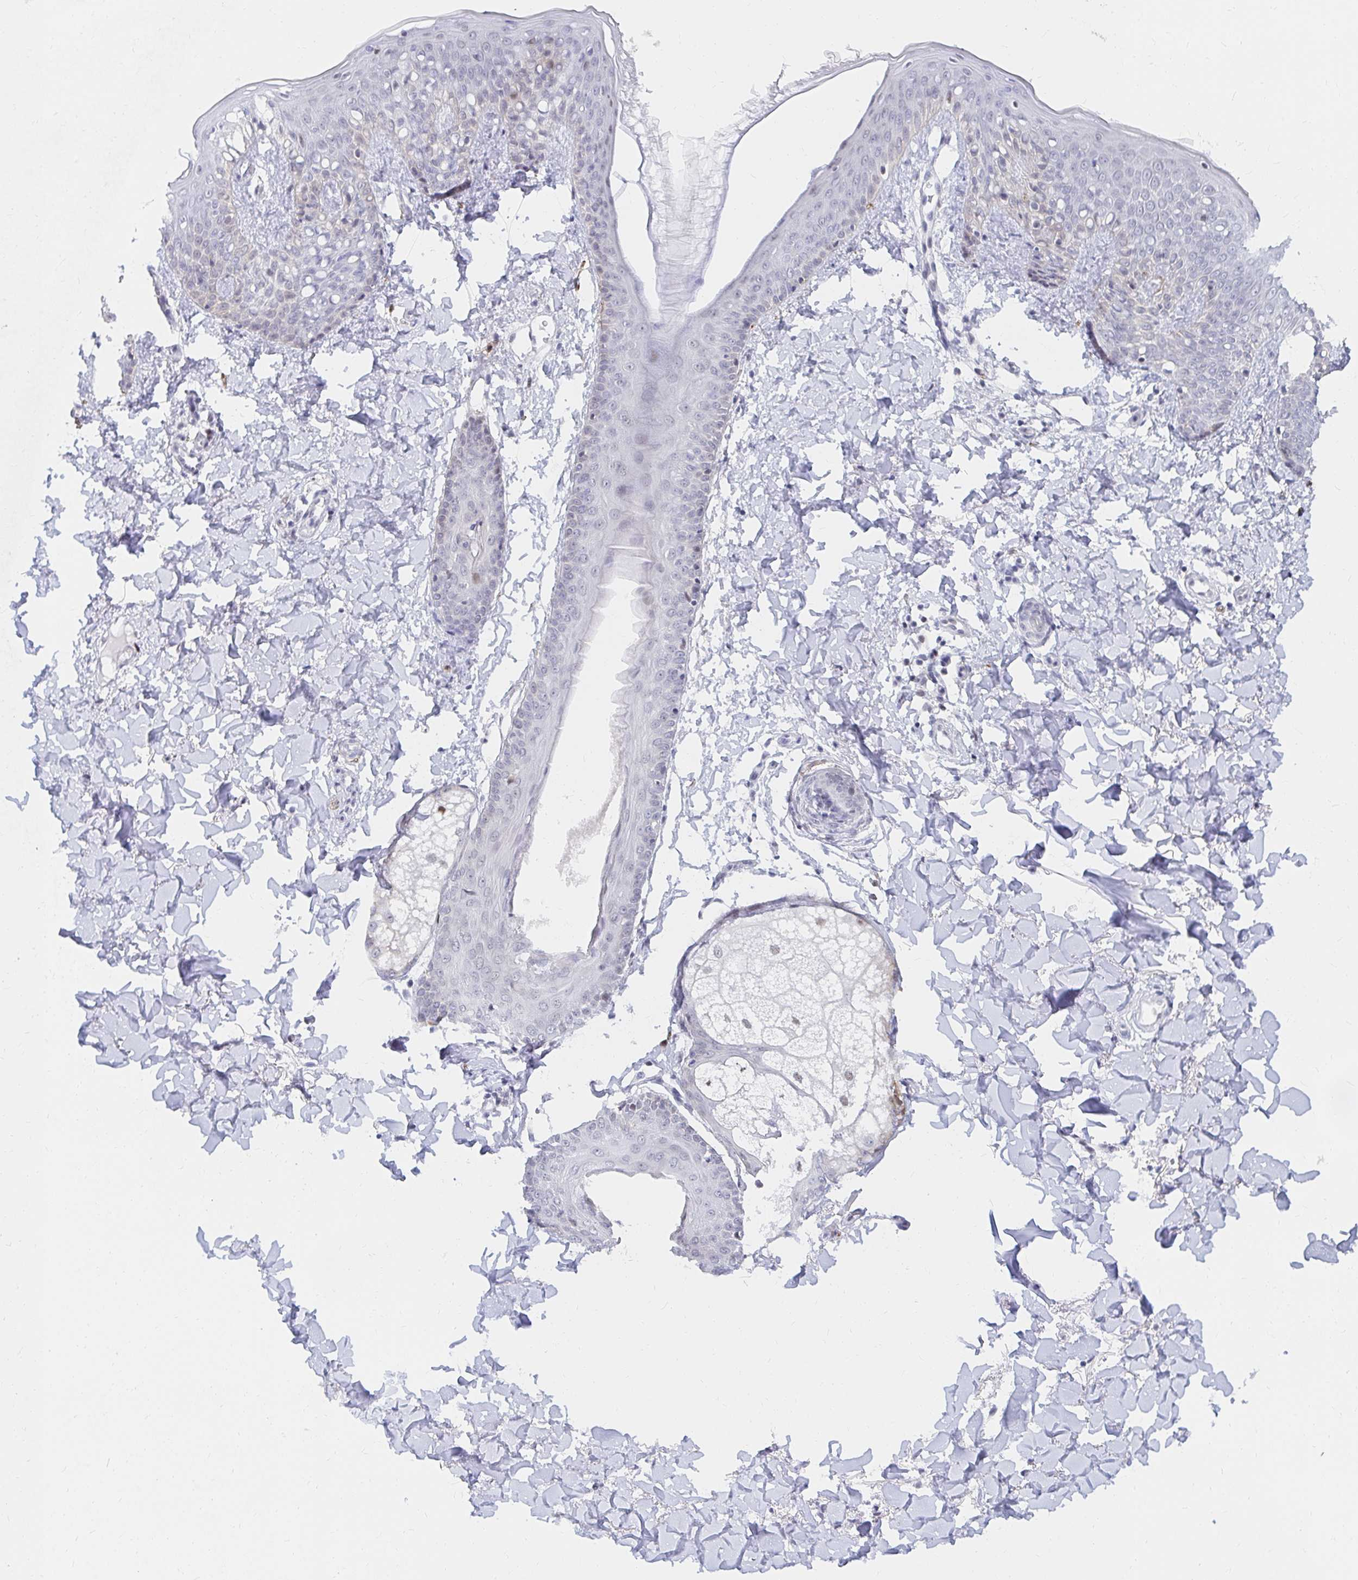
{"staining": {"intensity": "negative", "quantity": "none", "location": "none"}, "tissue": "skin", "cell_type": "Fibroblasts", "image_type": "normal", "snomed": [{"axis": "morphology", "description": "Normal tissue, NOS"}, {"axis": "topography", "description": "Skin"}], "caption": "Immunohistochemistry (IHC) photomicrograph of normal human skin stained for a protein (brown), which reveals no expression in fibroblasts.", "gene": "COL28A1", "patient": {"sex": "male", "age": 16}}